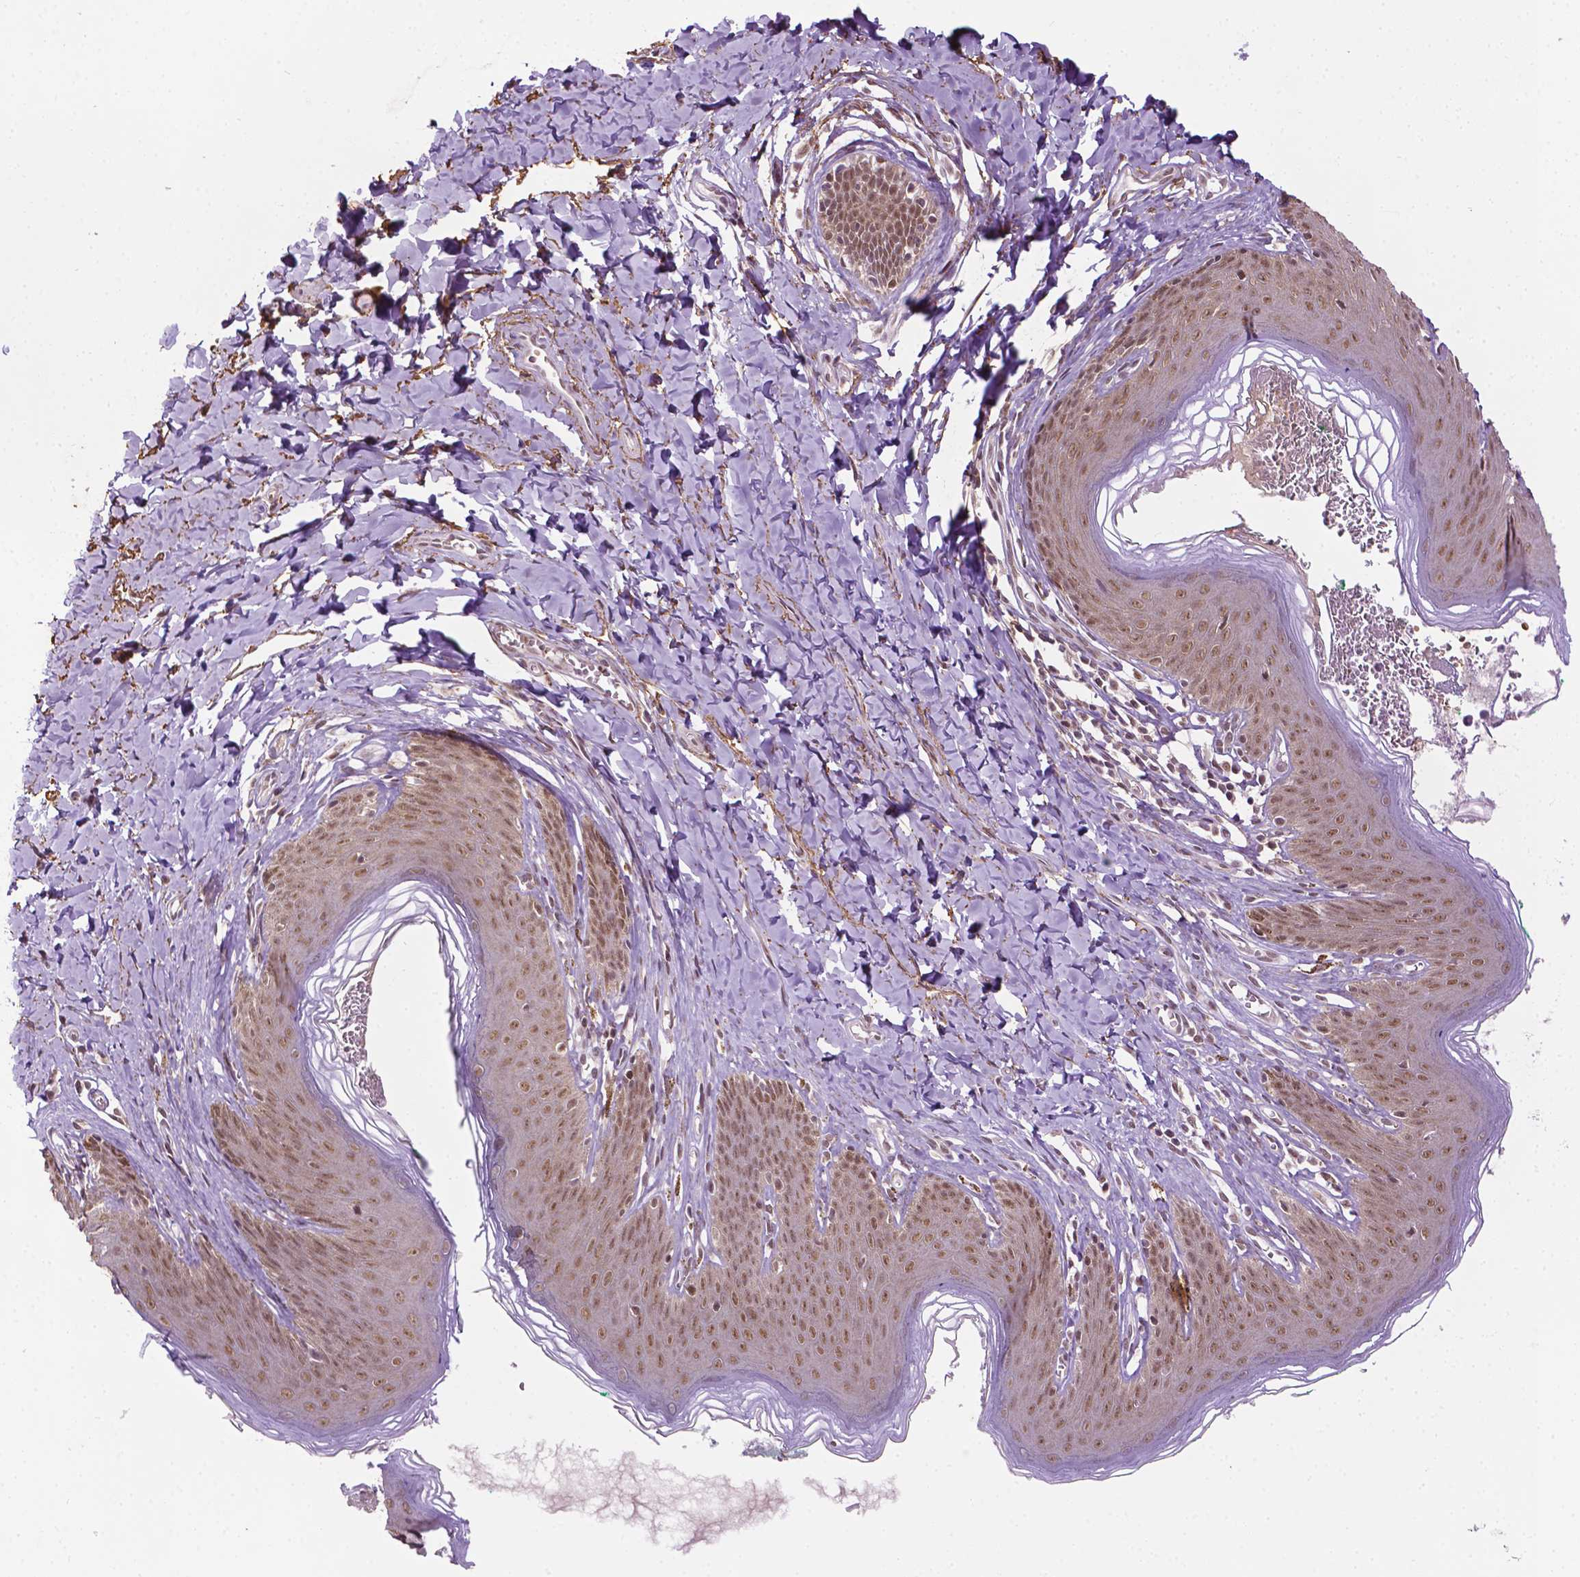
{"staining": {"intensity": "moderate", "quantity": ">75%", "location": "nuclear"}, "tissue": "skin", "cell_type": "Epidermal cells", "image_type": "normal", "snomed": [{"axis": "morphology", "description": "Normal tissue, NOS"}, {"axis": "topography", "description": "Vulva"}, {"axis": "topography", "description": "Peripheral nerve tissue"}], "caption": "IHC (DAB) staining of benign human skin demonstrates moderate nuclear protein positivity in approximately >75% of epidermal cells. The protein is stained brown, and the nuclei are stained in blue (DAB (3,3'-diaminobenzidine) IHC with brightfield microscopy, high magnification).", "gene": "UBQLN4", "patient": {"sex": "female", "age": 66}}